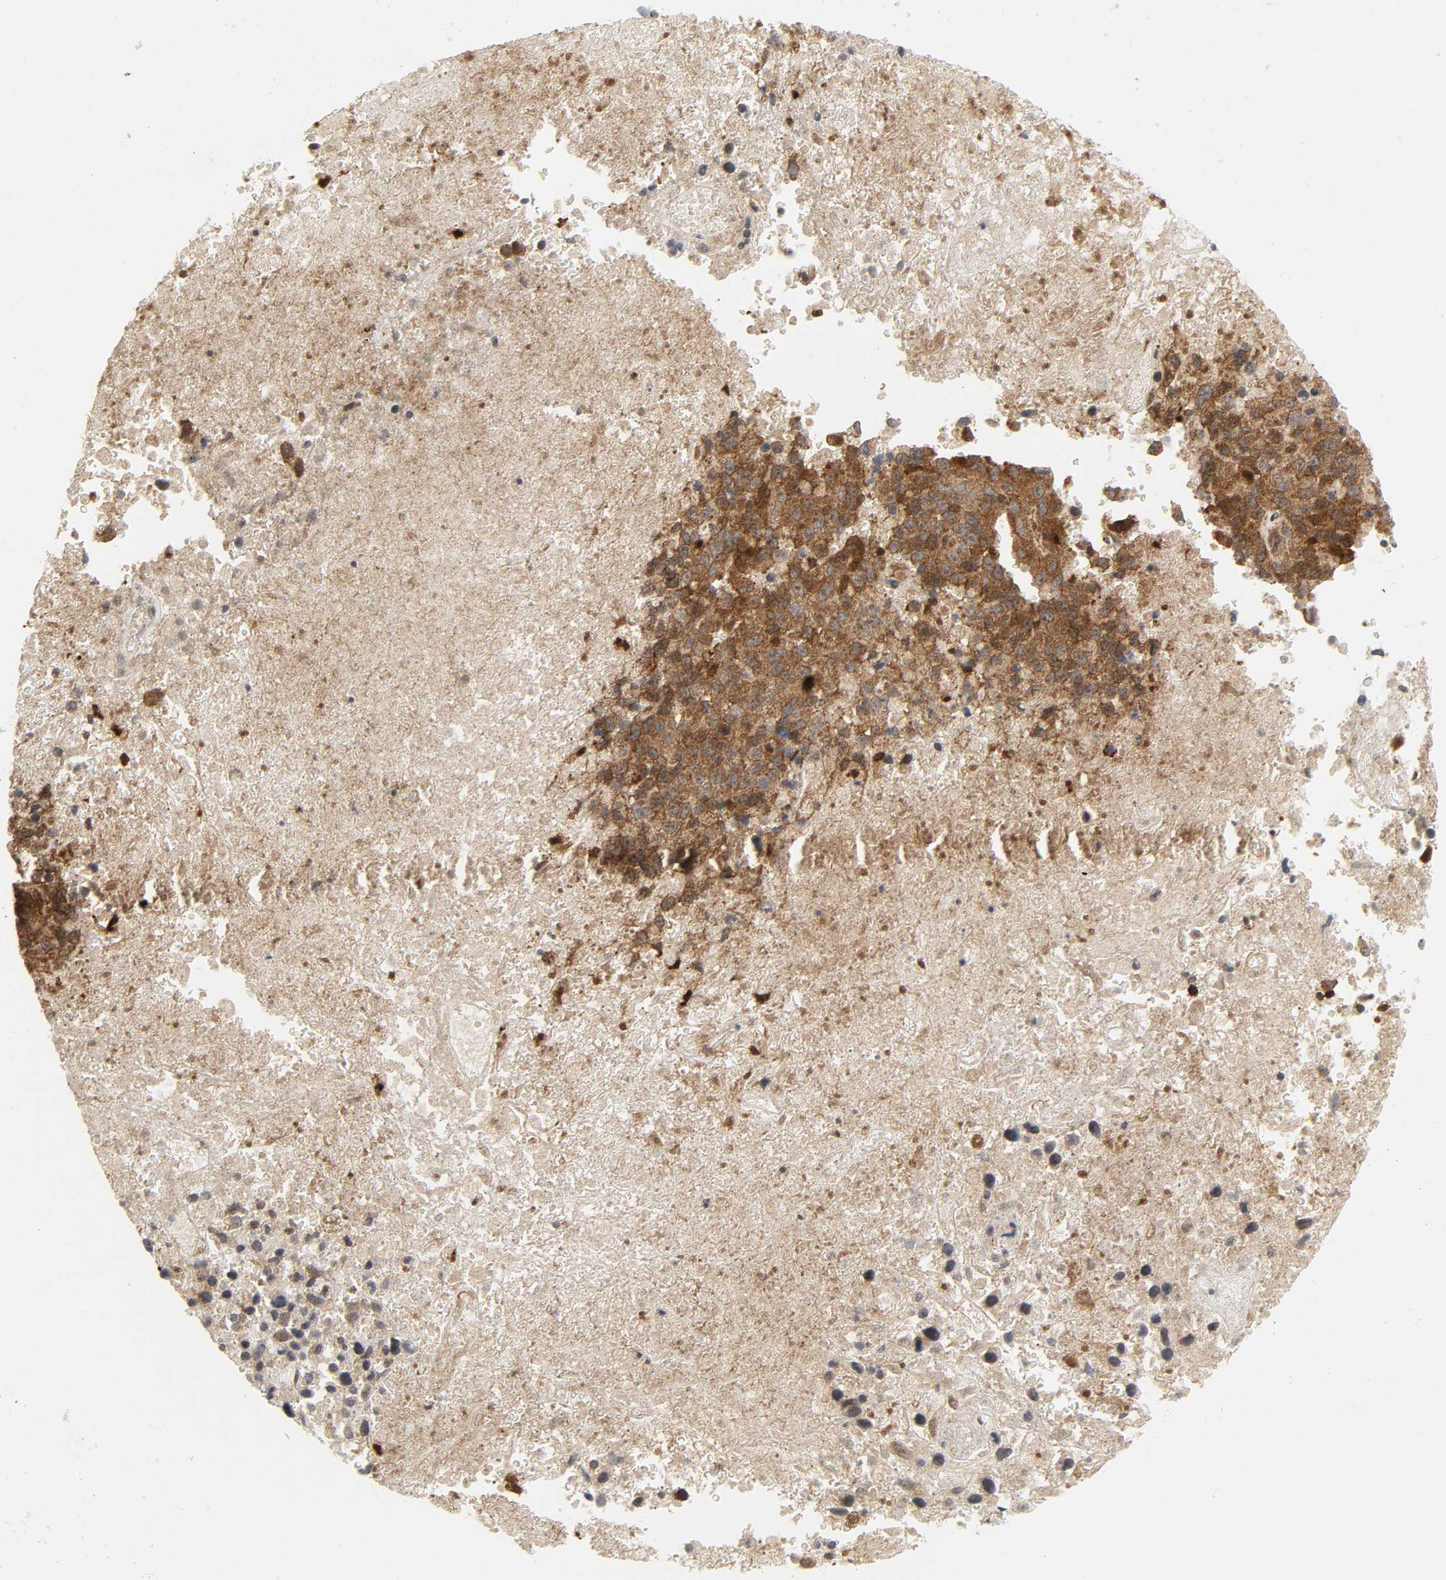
{"staining": {"intensity": "moderate", "quantity": ">75%", "location": "cytoplasmic/membranous"}, "tissue": "melanoma", "cell_type": "Tumor cells", "image_type": "cancer", "snomed": [{"axis": "morphology", "description": "Malignant melanoma, Metastatic site"}, {"axis": "topography", "description": "Cerebral cortex"}], "caption": "A high-resolution histopathology image shows immunohistochemistry (IHC) staining of melanoma, which demonstrates moderate cytoplasmic/membranous positivity in about >75% of tumor cells. (DAB IHC with brightfield microscopy, high magnification).", "gene": "CHUK", "patient": {"sex": "female", "age": 52}}